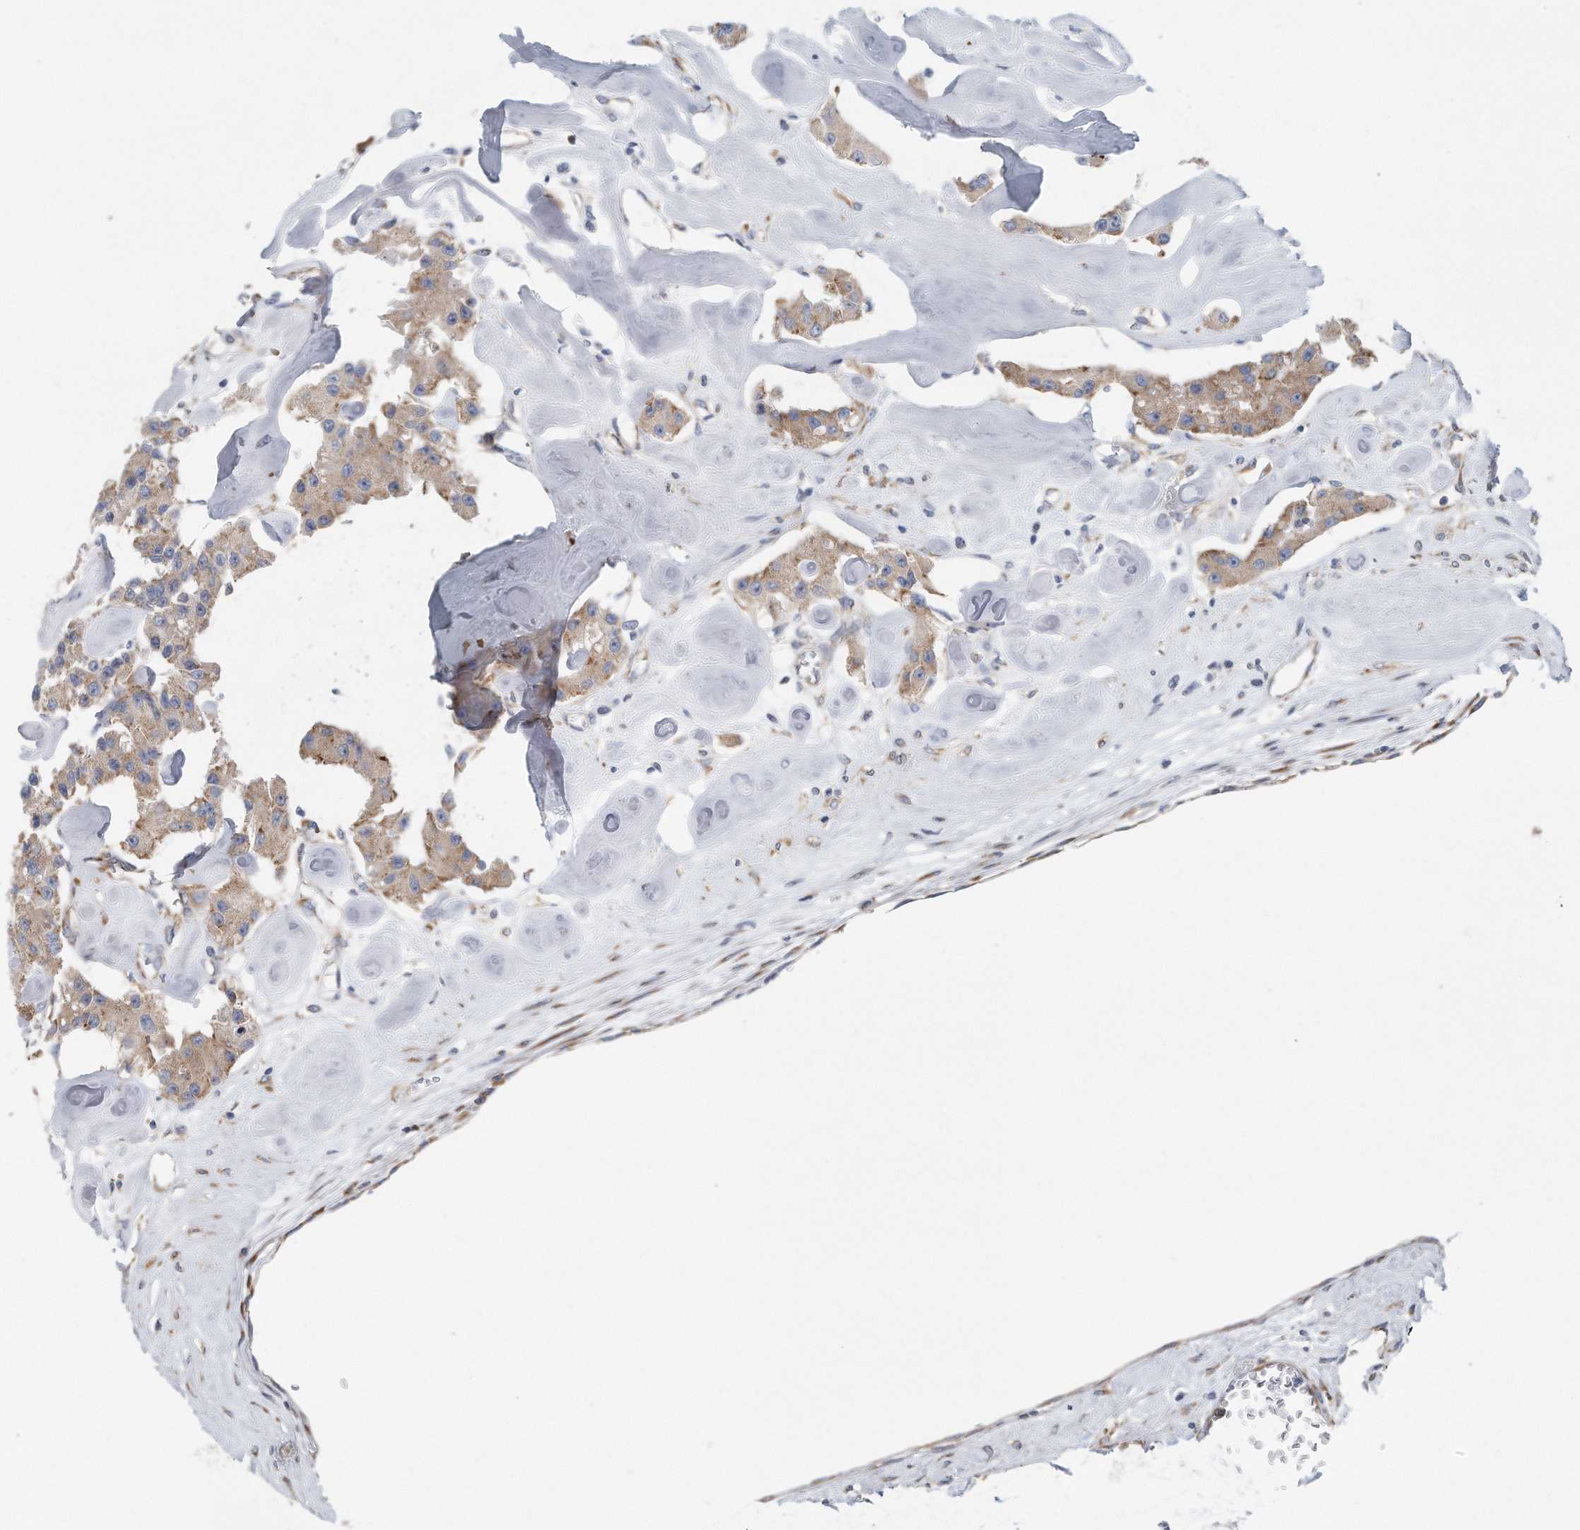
{"staining": {"intensity": "weak", "quantity": ">75%", "location": "cytoplasmic/membranous"}, "tissue": "carcinoid", "cell_type": "Tumor cells", "image_type": "cancer", "snomed": [{"axis": "morphology", "description": "Carcinoid, malignant, NOS"}, {"axis": "topography", "description": "Pancreas"}], "caption": "There is low levels of weak cytoplasmic/membranous positivity in tumor cells of carcinoid, as demonstrated by immunohistochemical staining (brown color).", "gene": "RPL26L1", "patient": {"sex": "male", "age": 41}}